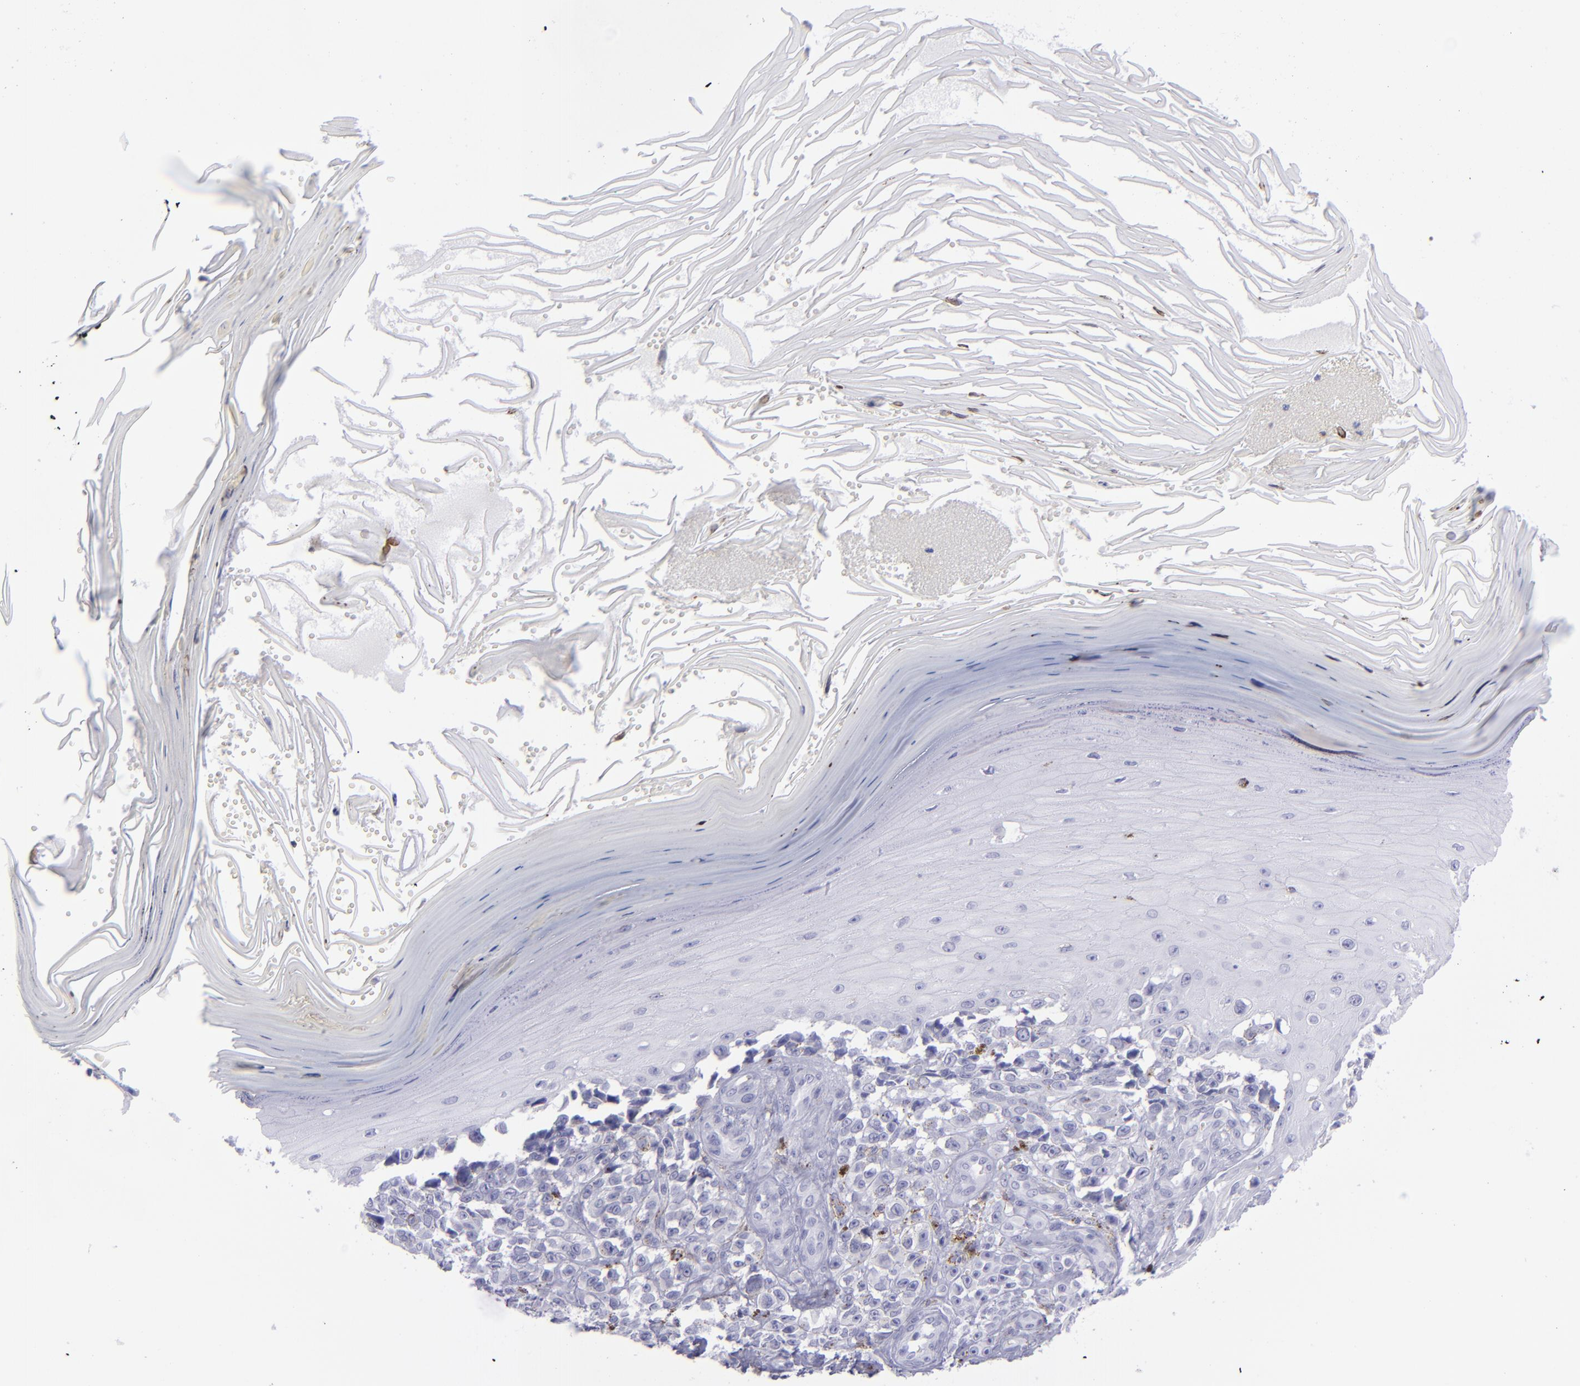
{"staining": {"intensity": "negative", "quantity": "none", "location": "none"}, "tissue": "melanoma", "cell_type": "Tumor cells", "image_type": "cancer", "snomed": [{"axis": "morphology", "description": "Malignant melanoma, NOS"}, {"axis": "topography", "description": "Skin"}], "caption": "A high-resolution image shows immunohistochemistry staining of melanoma, which reveals no significant positivity in tumor cells. The staining is performed using DAB (3,3'-diaminobenzidine) brown chromogen with nuclei counter-stained in using hematoxylin.", "gene": "SELPLG", "patient": {"sex": "female", "age": 82}}